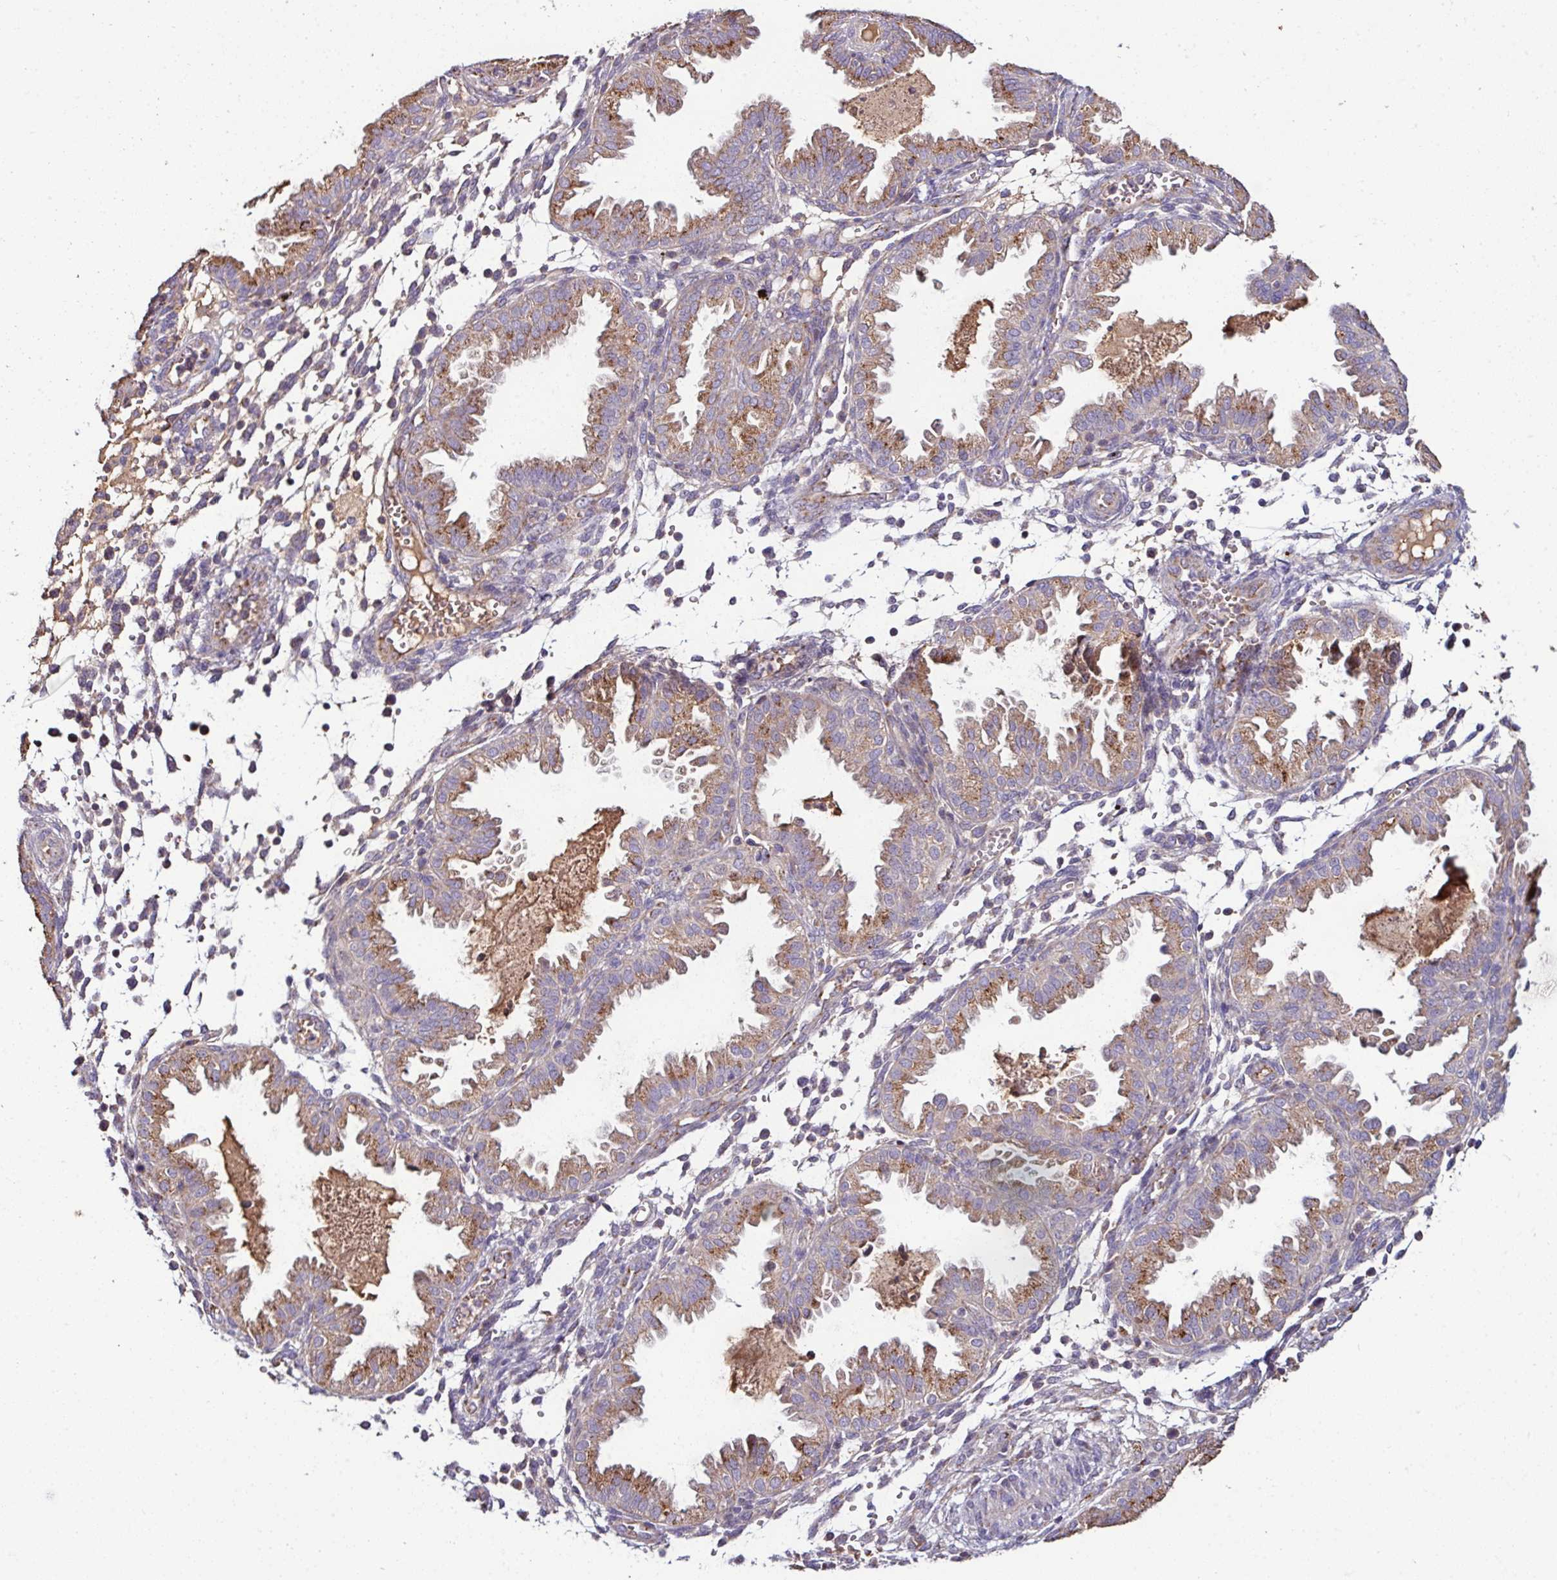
{"staining": {"intensity": "negative", "quantity": "none", "location": "none"}, "tissue": "endometrium", "cell_type": "Cells in endometrial stroma", "image_type": "normal", "snomed": [{"axis": "morphology", "description": "Normal tissue, NOS"}, {"axis": "topography", "description": "Endometrium"}], "caption": "This is an immunohistochemistry histopathology image of benign endometrium. There is no expression in cells in endometrial stroma.", "gene": "CPD", "patient": {"sex": "female", "age": 33}}